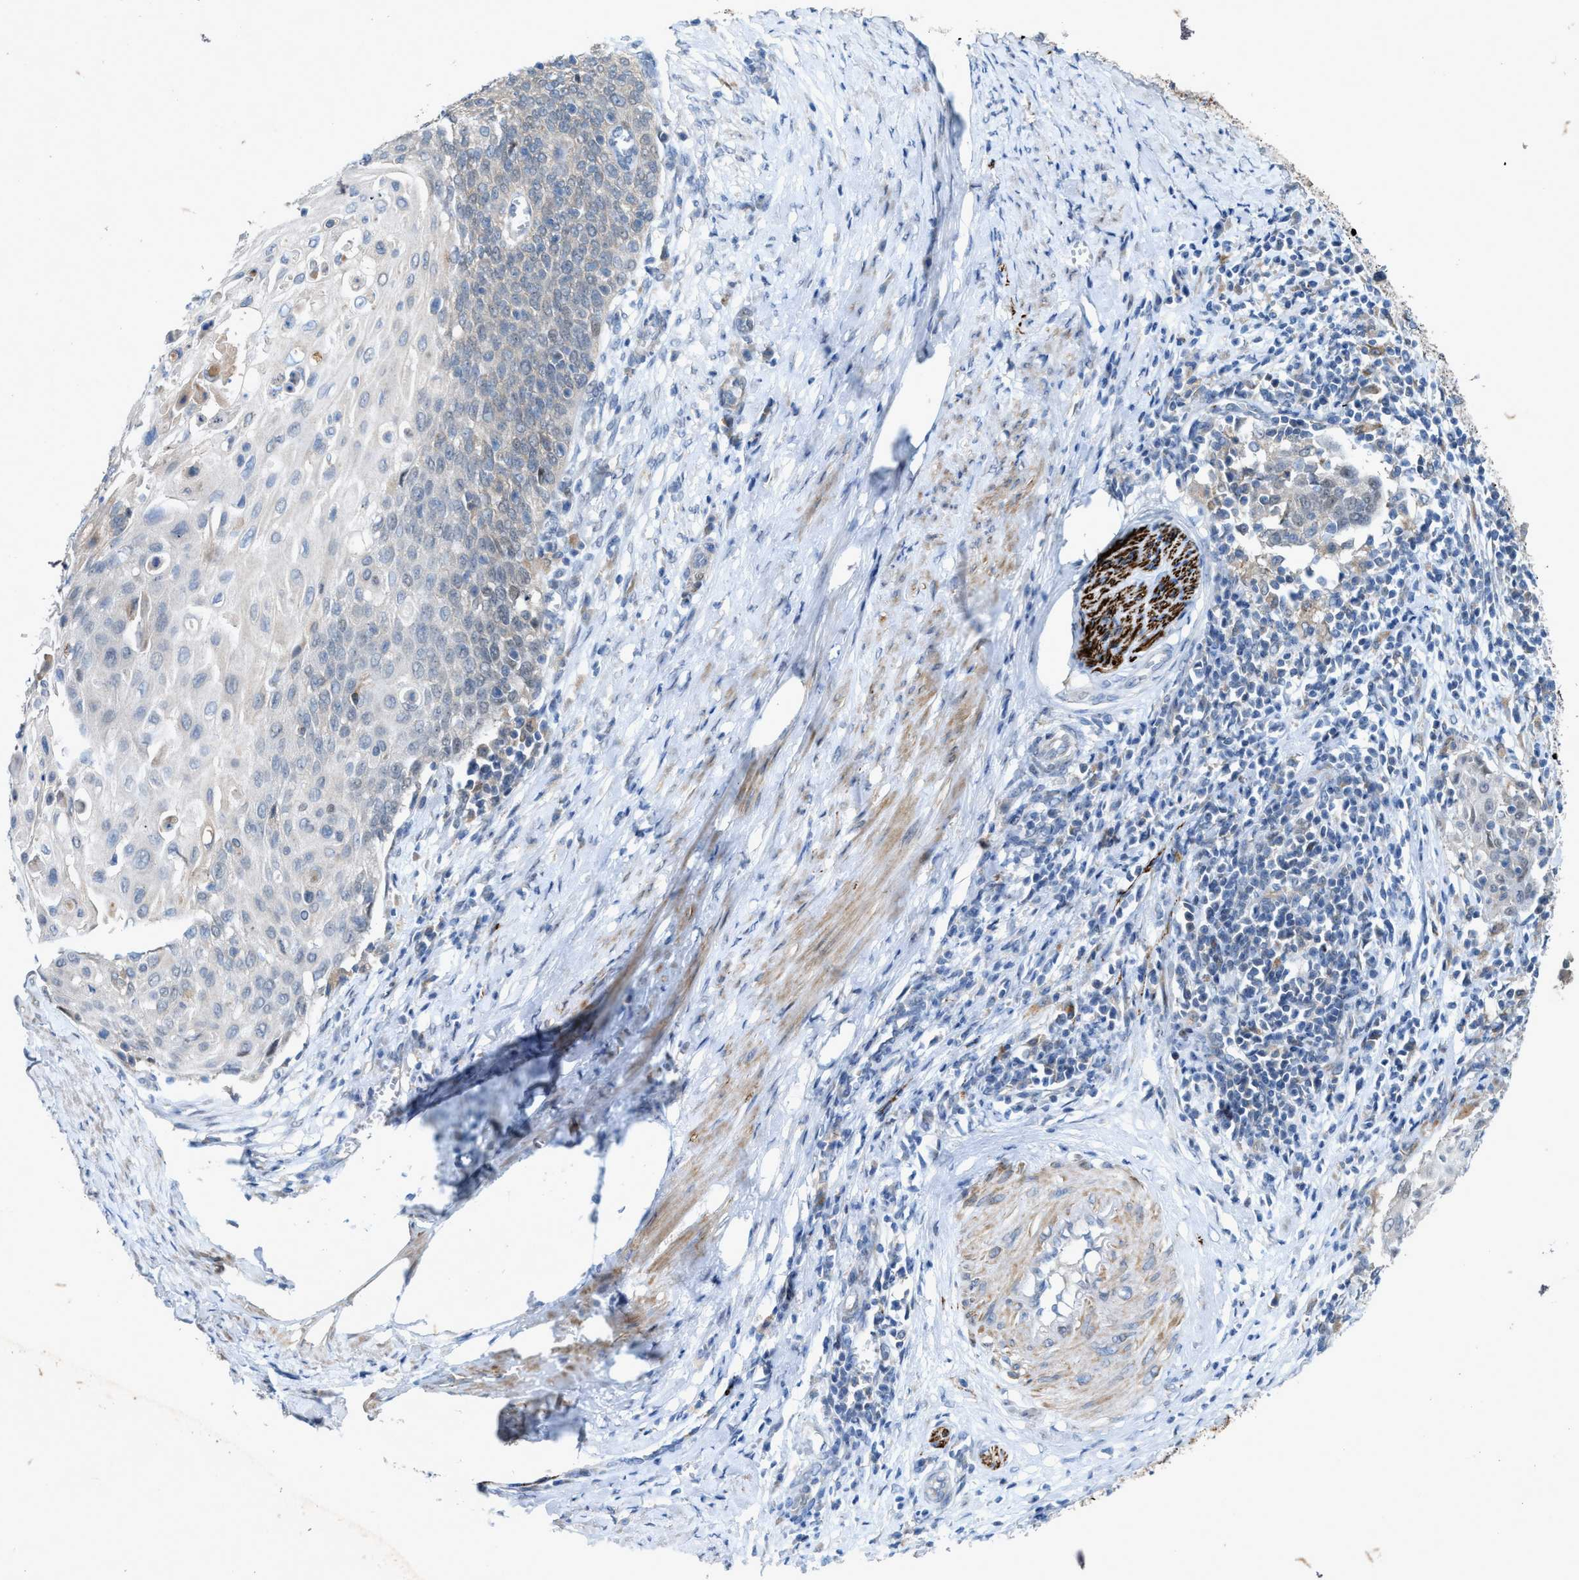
{"staining": {"intensity": "weak", "quantity": "<25%", "location": "cytoplasmic/membranous"}, "tissue": "cervical cancer", "cell_type": "Tumor cells", "image_type": "cancer", "snomed": [{"axis": "morphology", "description": "Squamous cell carcinoma, NOS"}, {"axis": "topography", "description": "Cervix"}], "caption": "Immunohistochemistry micrograph of neoplastic tissue: squamous cell carcinoma (cervical) stained with DAB shows no significant protein staining in tumor cells. (DAB immunohistochemistry (IHC), high magnification).", "gene": "URGCP", "patient": {"sex": "female", "age": 39}}